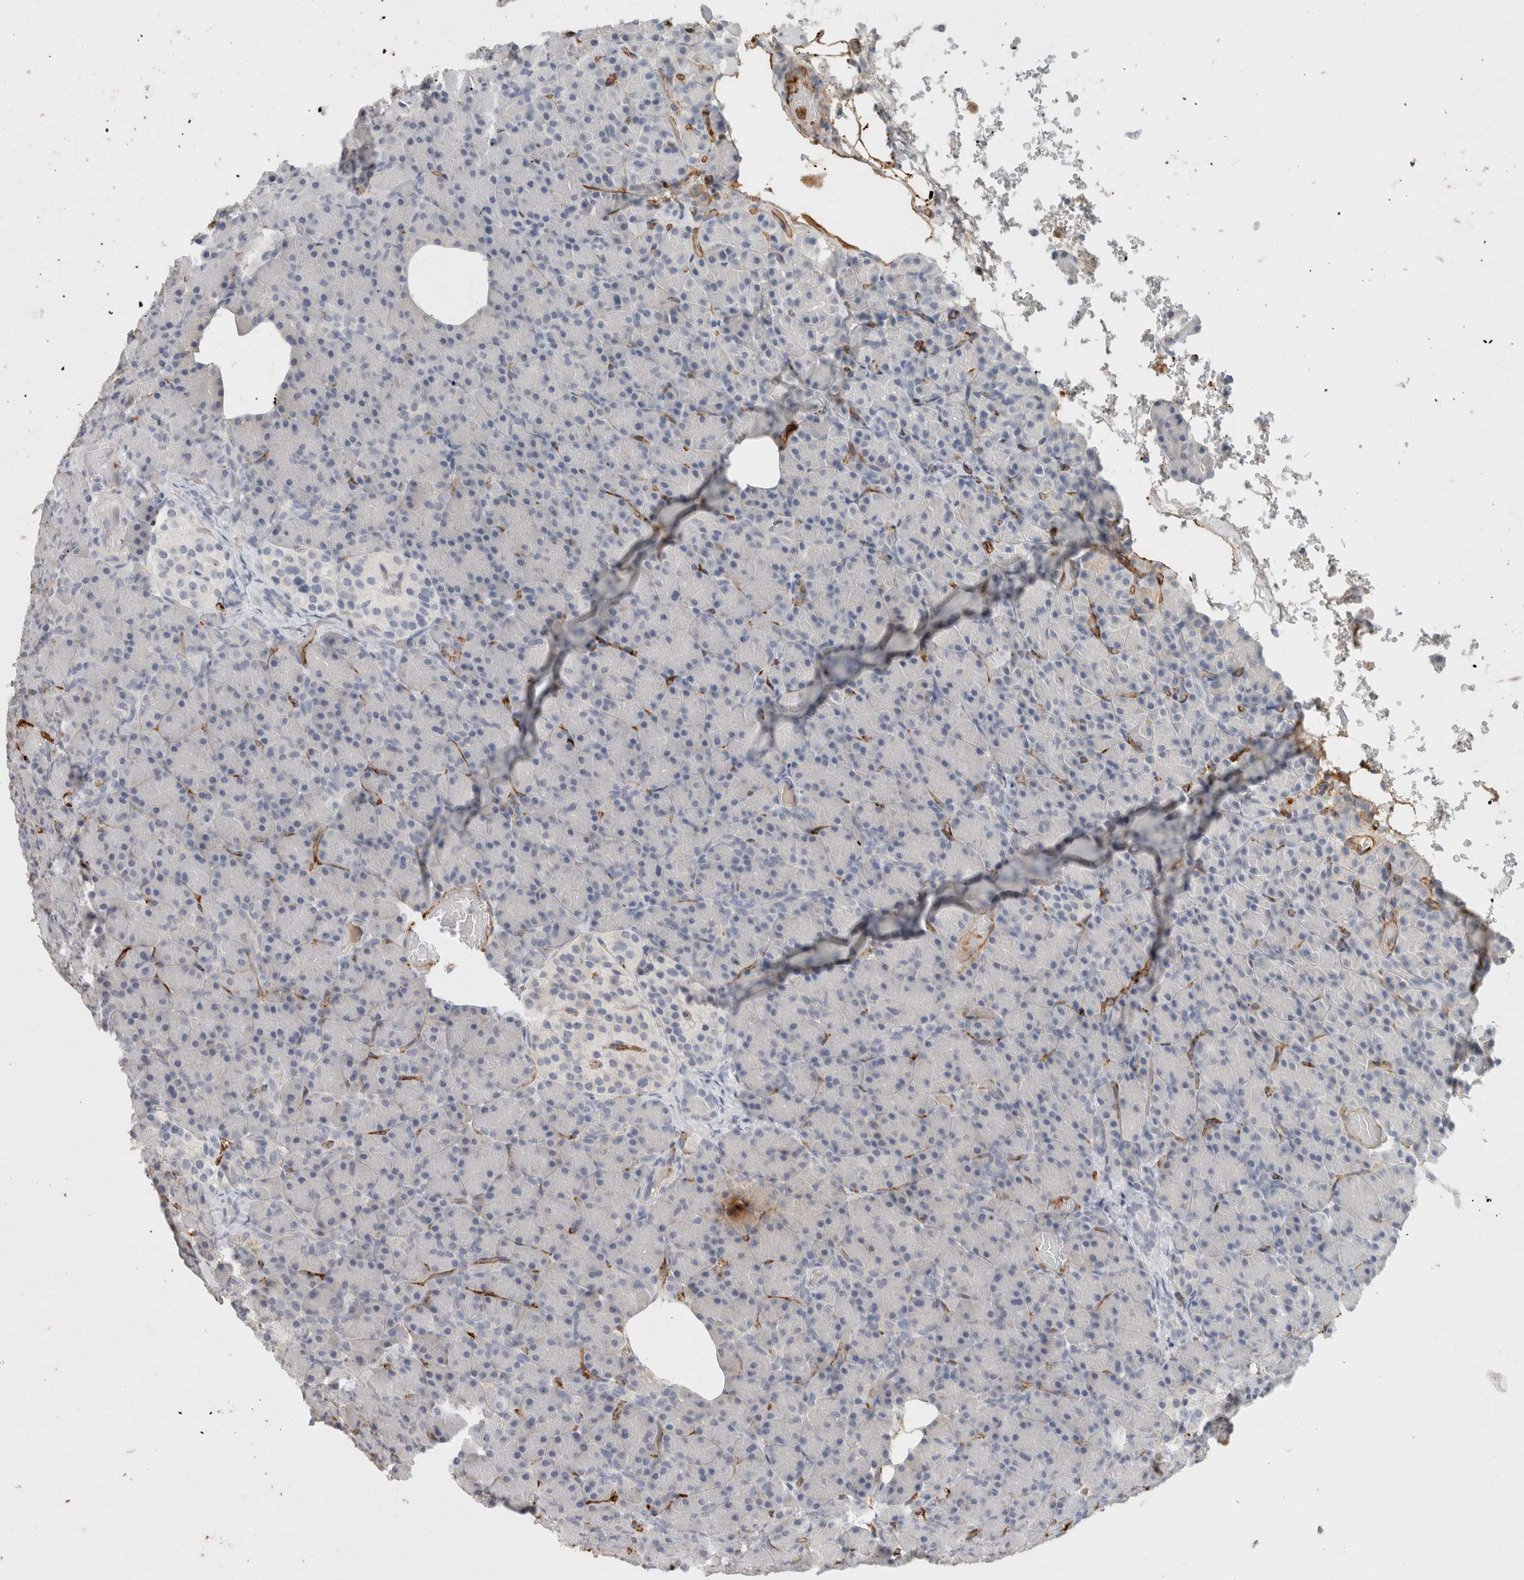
{"staining": {"intensity": "negative", "quantity": "none", "location": "none"}, "tissue": "pancreas", "cell_type": "Exocrine glandular cells", "image_type": "normal", "snomed": [{"axis": "morphology", "description": "Normal tissue, NOS"}, {"axis": "topography", "description": "Pancreas"}], "caption": "DAB immunohistochemical staining of normal human pancreas exhibits no significant positivity in exocrine glandular cells. (Brightfield microscopy of DAB (3,3'-diaminobenzidine) immunohistochemistry (IHC) at high magnification).", "gene": "CD36", "patient": {"sex": "female", "age": 43}}